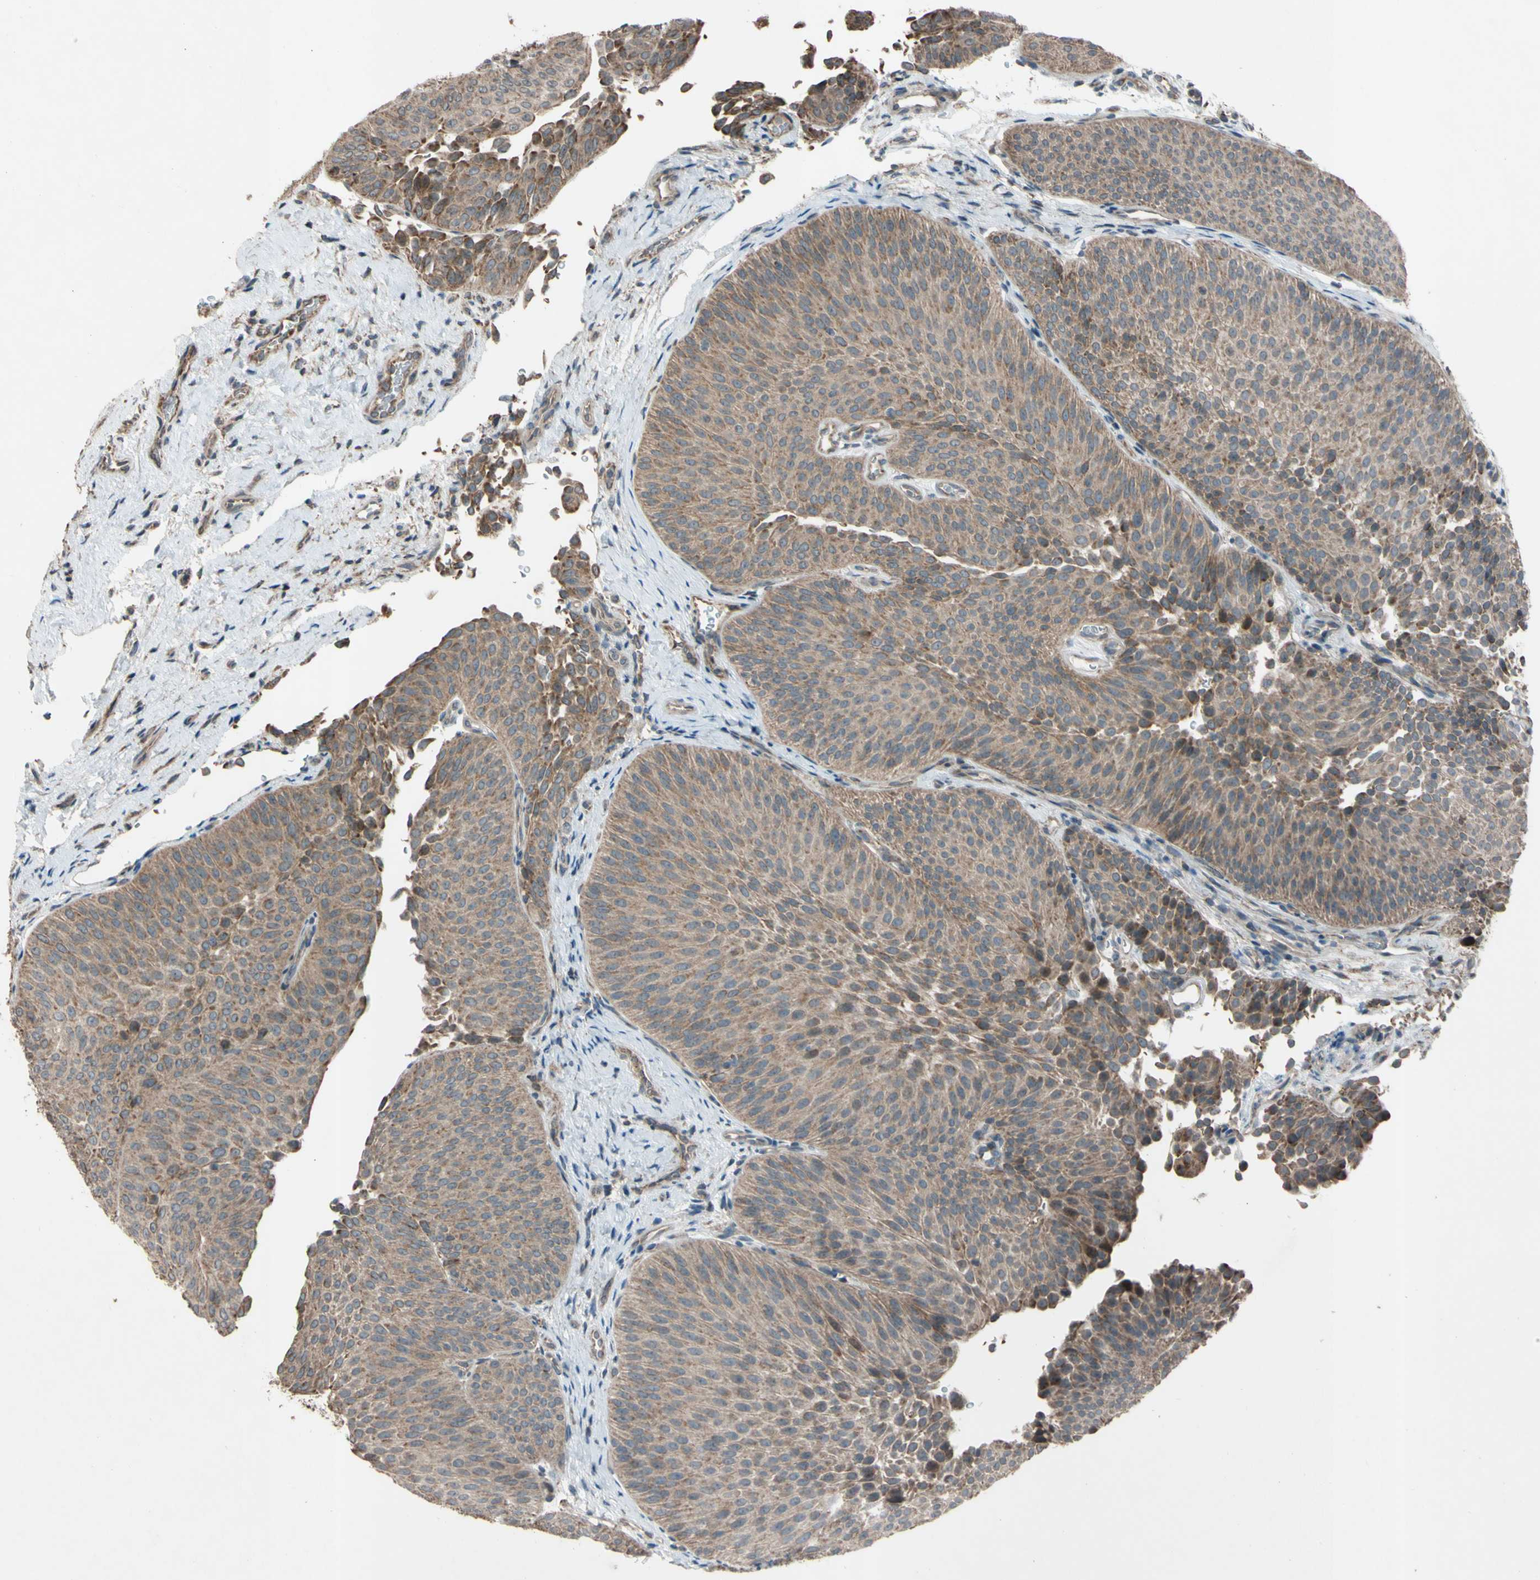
{"staining": {"intensity": "moderate", "quantity": ">75%", "location": "cytoplasmic/membranous"}, "tissue": "urothelial cancer", "cell_type": "Tumor cells", "image_type": "cancer", "snomed": [{"axis": "morphology", "description": "Urothelial carcinoma, Low grade"}, {"axis": "topography", "description": "Urinary bladder"}], "caption": "This is an image of immunohistochemistry (IHC) staining of low-grade urothelial carcinoma, which shows moderate positivity in the cytoplasmic/membranous of tumor cells.", "gene": "ACOT8", "patient": {"sex": "female", "age": 60}}